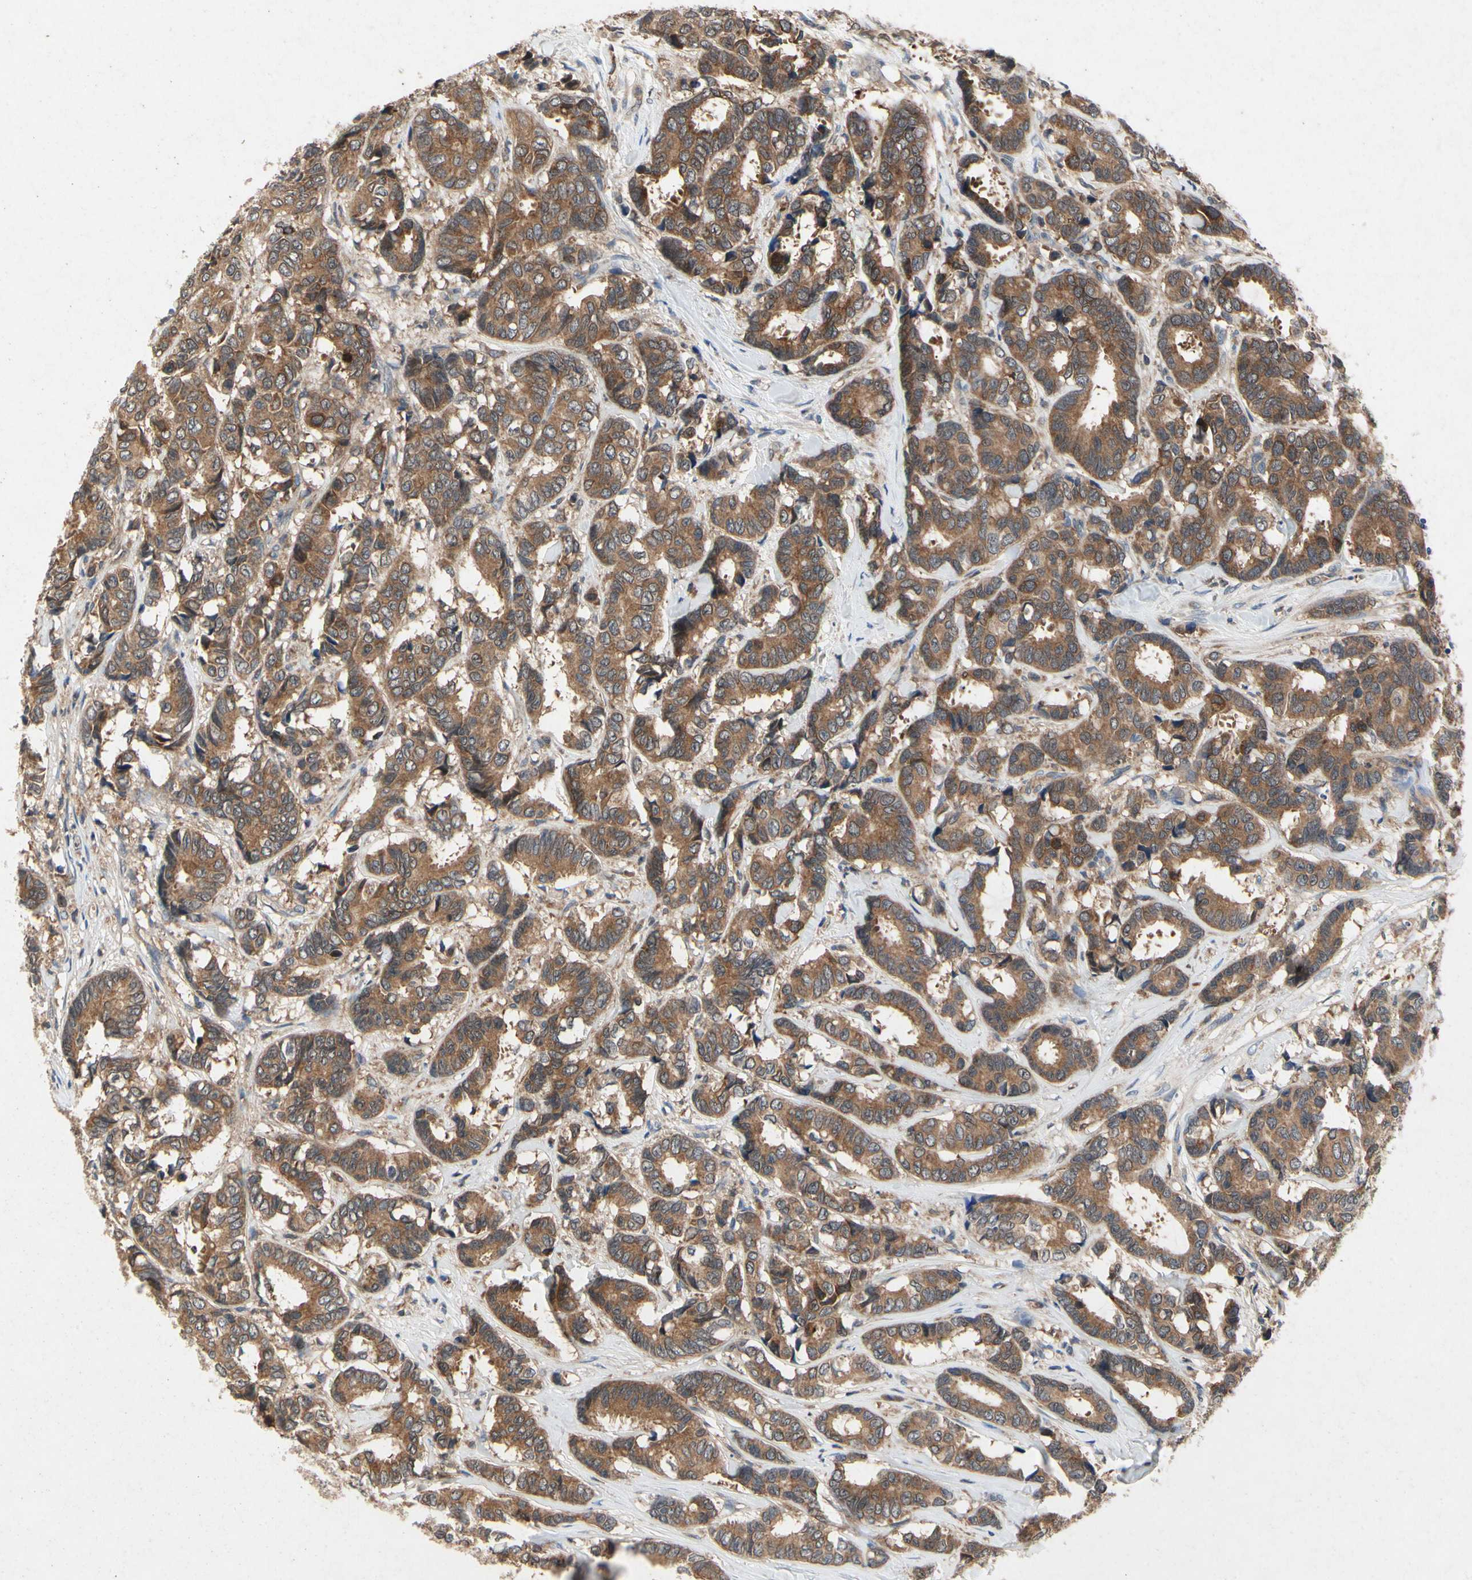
{"staining": {"intensity": "moderate", "quantity": ">75%", "location": "cytoplasmic/membranous"}, "tissue": "breast cancer", "cell_type": "Tumor cells", "image_type": "cancer", "snomed": [{"axis": "morphology", "description": "Duct carcinoma"}, {"axis": "topography", "description": "Breast"}], "caption": "Human breast cancer (infiltrating ductal carcinoma) stained with a protein marker shows moderate staining in tumor cells.", "gene": "RPS6KA1", "patient": {"sex": "female", "age": 87}}